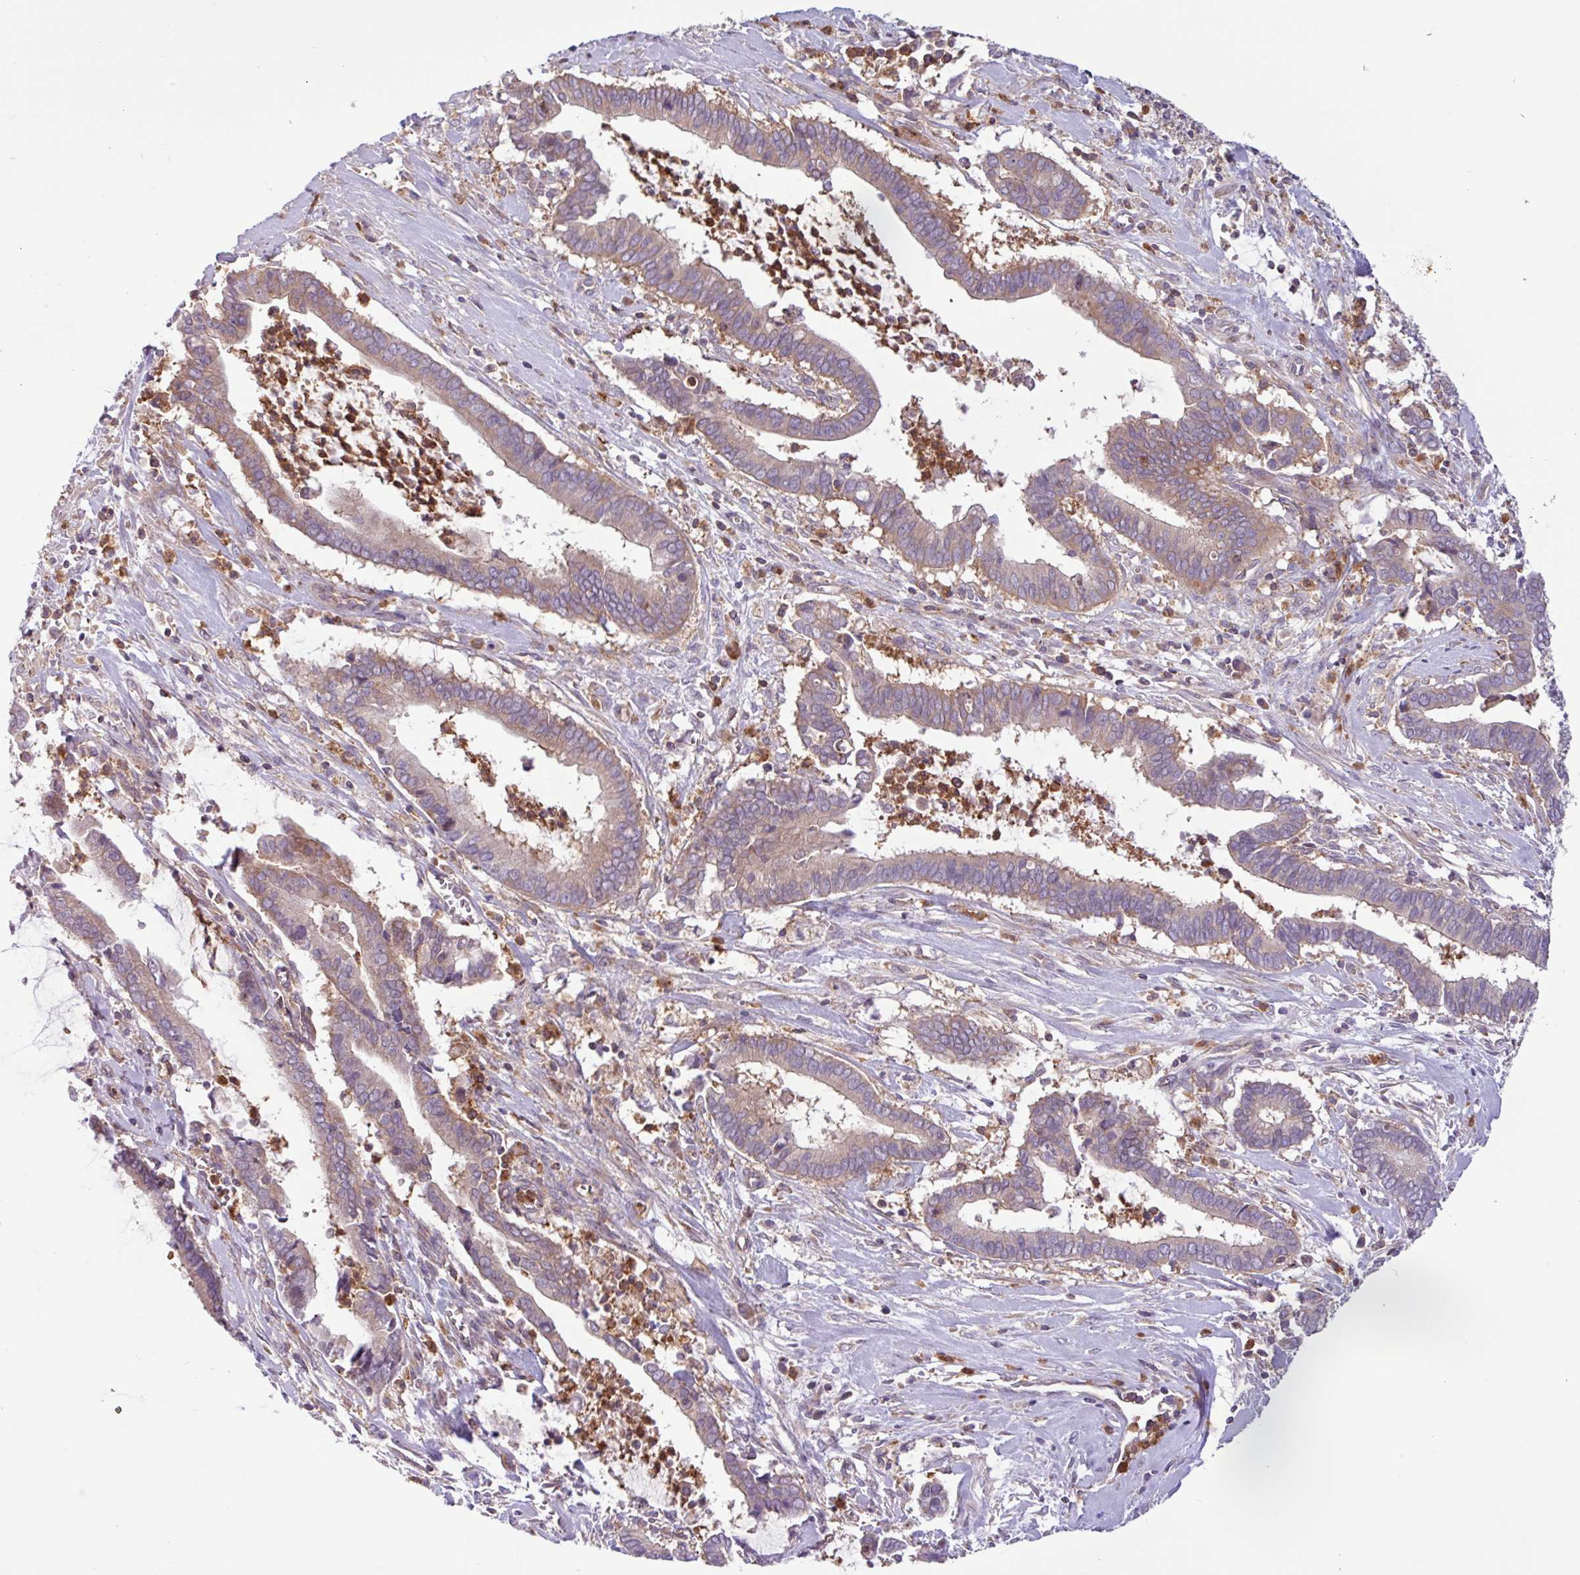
{"staining": {"intensity": "weak", "quantity": ">75%", "location": "cytoplasmic/membranous"}, "tissue": "cervical cancer", "cell_type": "Tumor cells", "image_type": "cancer", "snomed": [{"axis": "morphology", "description": "Adenocarcinoma, NOS"}, {"axis": "topography", "description": "Cervix"}], "caption": "Protein expression analysis of human cervical adenocarcinoma reveals weak cytoplasmic/membranous positivity in about >75% of tumor cells.", "gene": "ACTR3", "patient": {"sex": "female", "age": 44}}